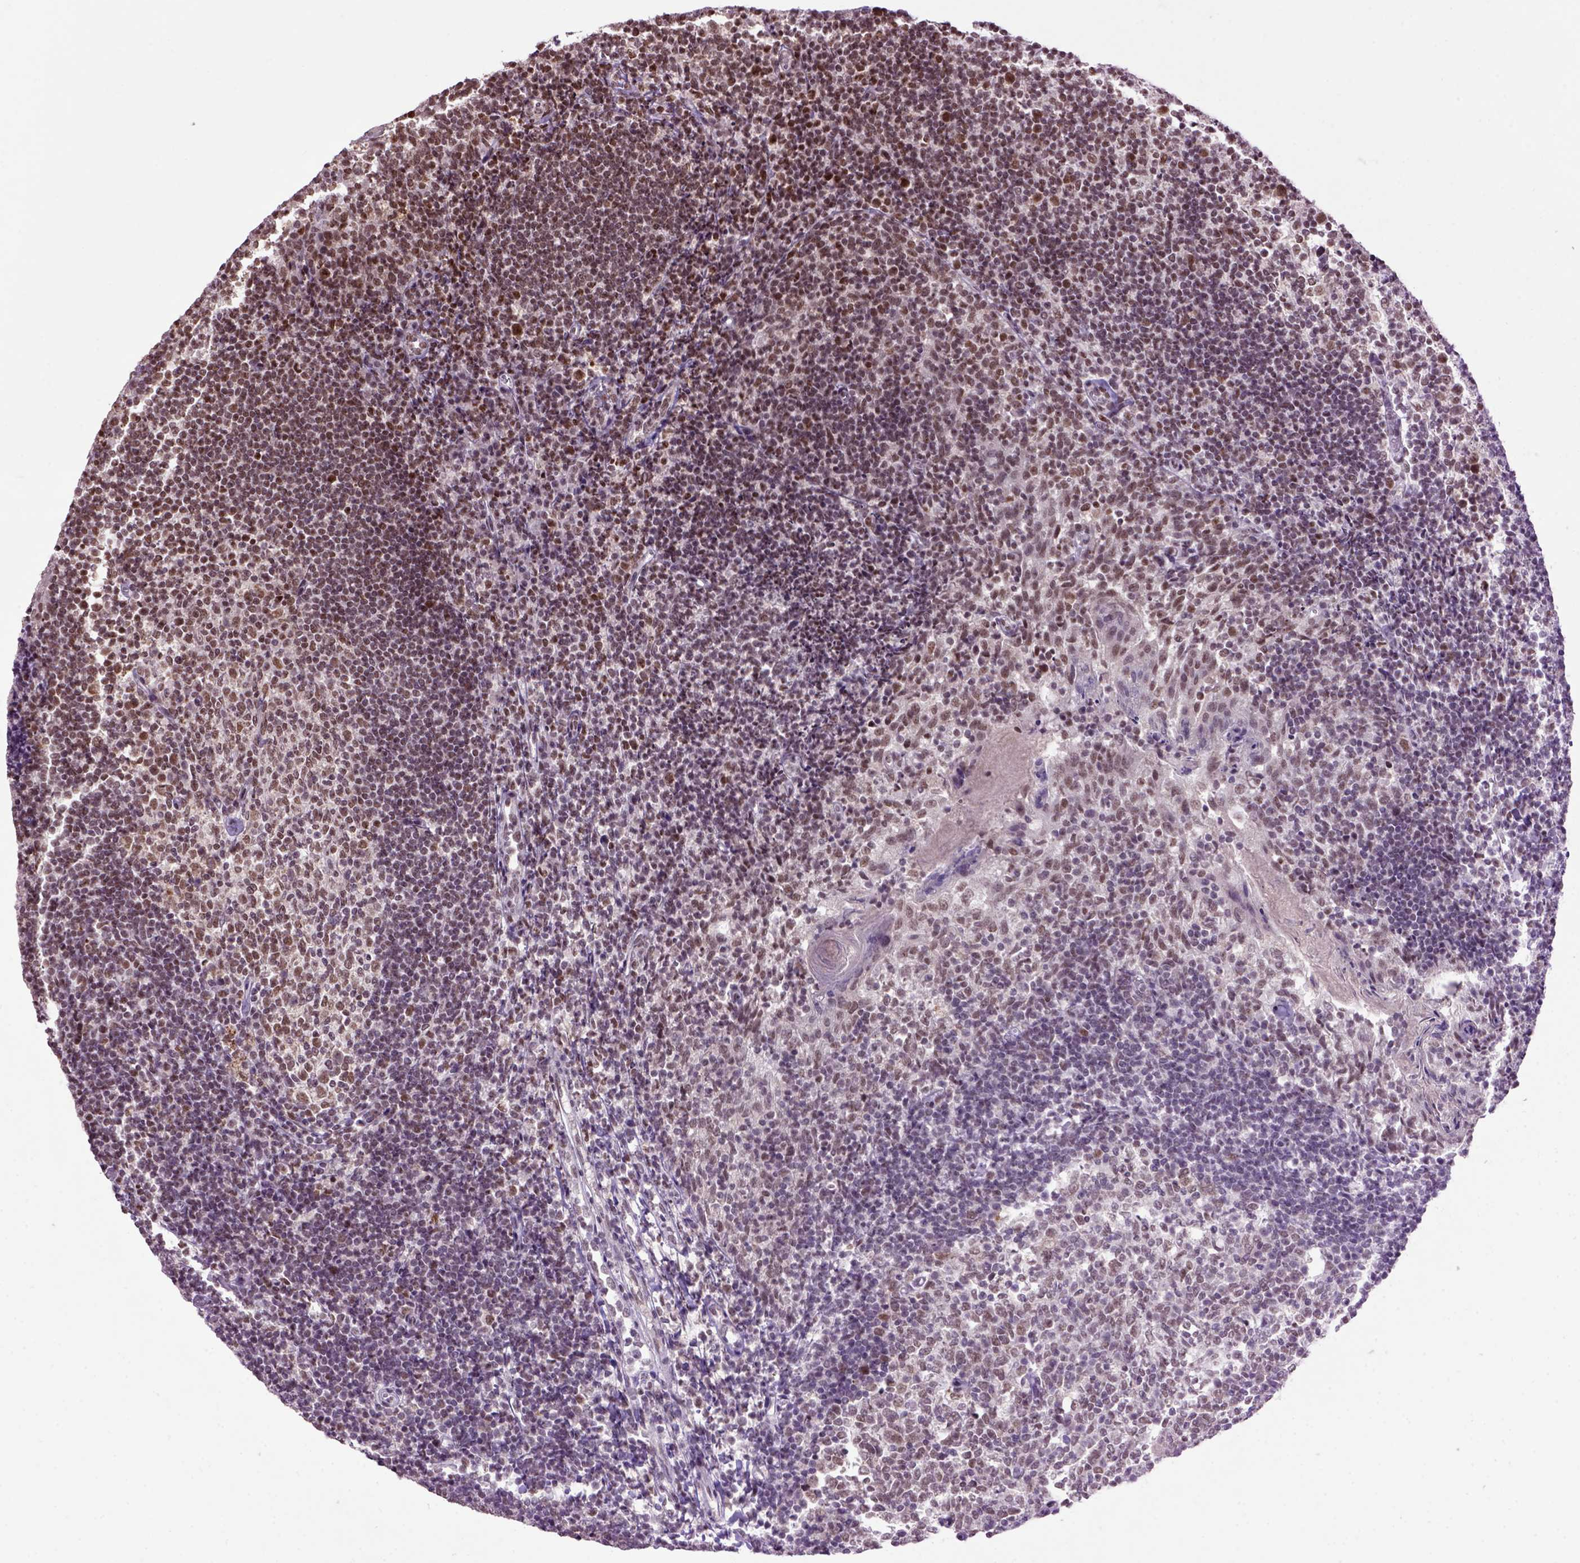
{"staining": {"intensity": "strong", "quantity": "25%-75%", "location": "nuclear"}, "tissue": "tonsil", "cell_type": "Germinal center cells", "image_type": "normal", "snomed": [{"axis": "morphology", "description": "Normal tissue, NOS"}, {"axis": "topography", "description": "Tonsil"}], "caption": "A high amount of strong nuclear staining is present in about 25%-75% of germinal center cells in normal tonsil.", "gene": "CELF1", "patient": {"sex": "female", "age": 10}}